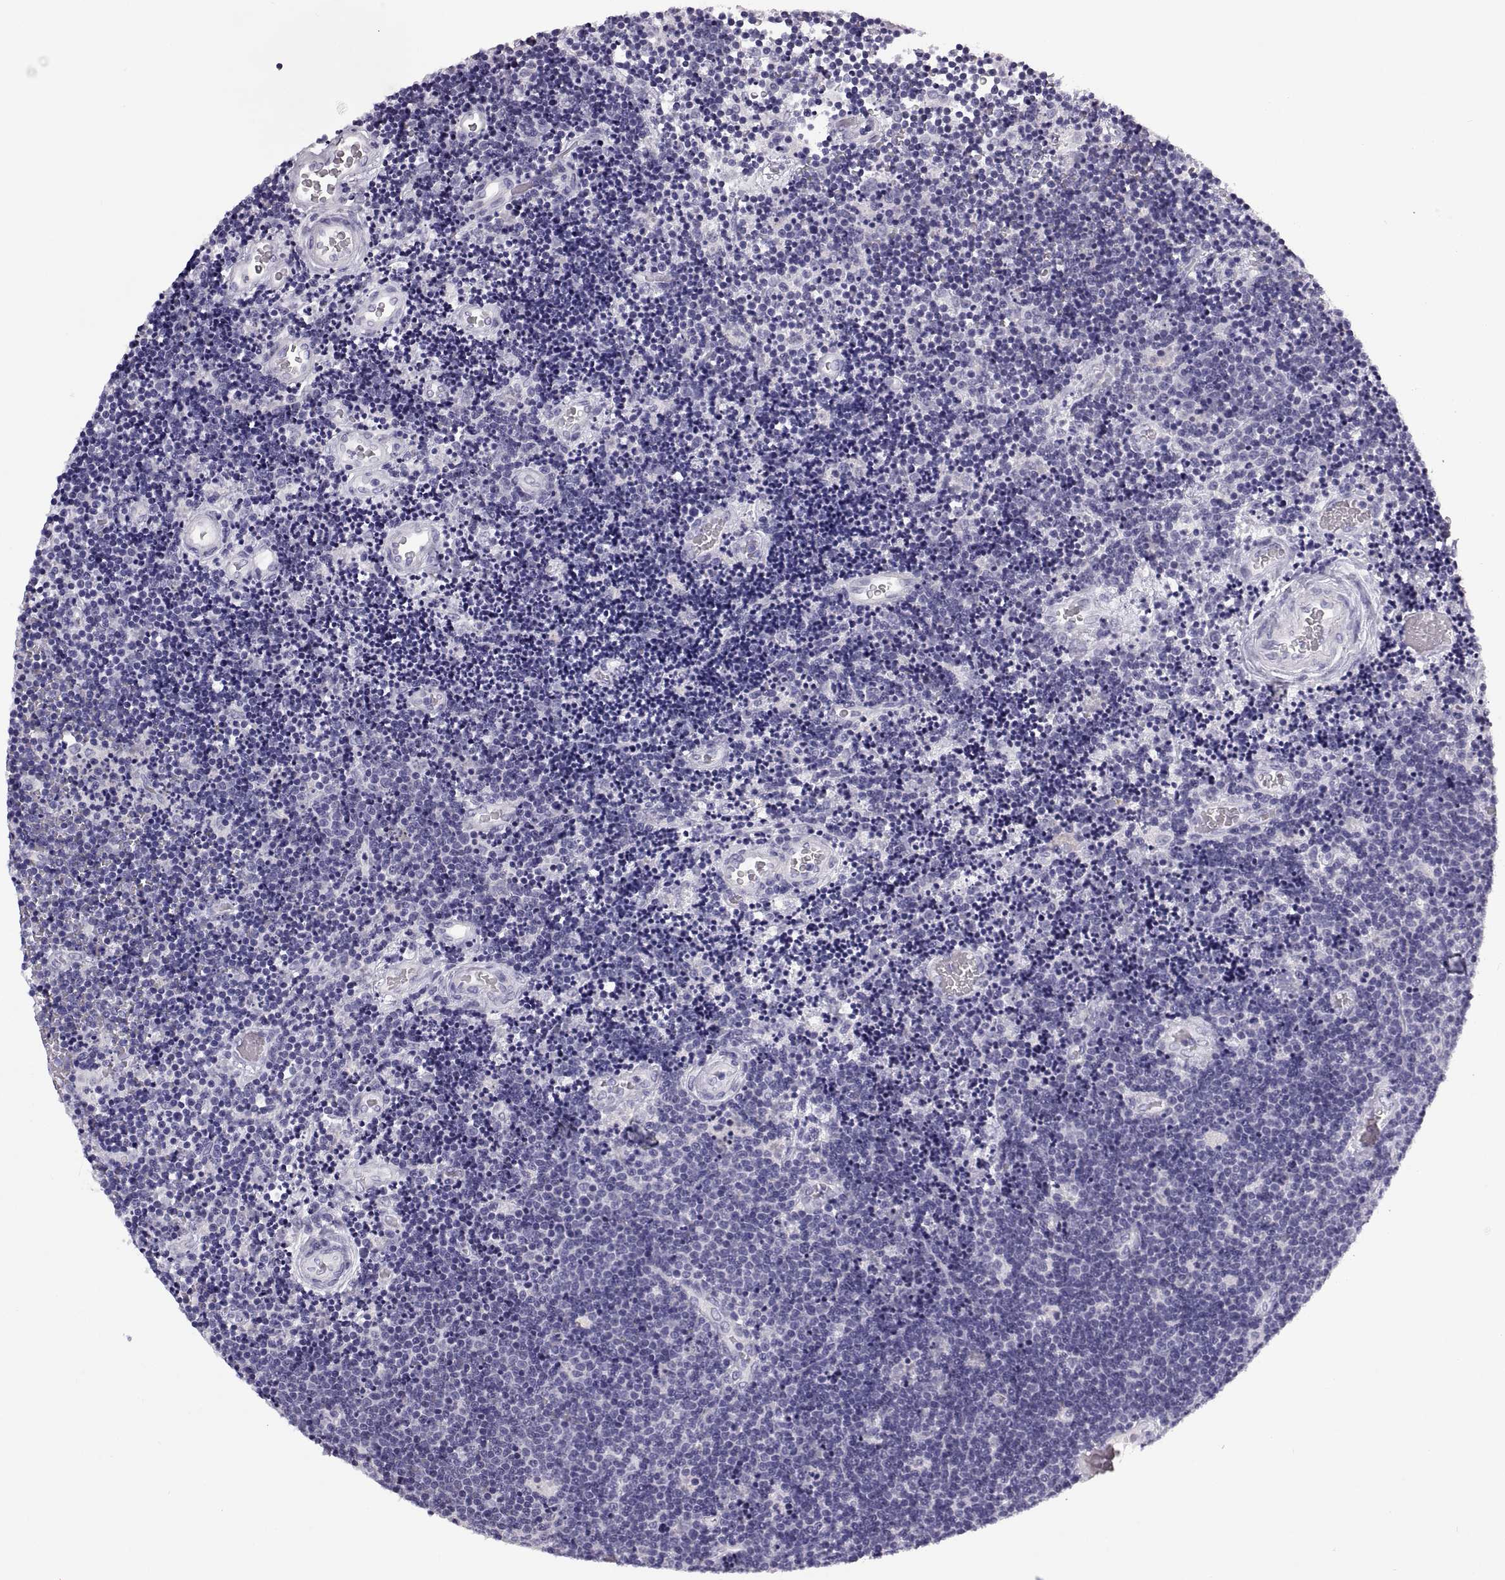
{"staining": {"intensity": "negative", "quantity": "none", "location": "none"}, "tissue": "lymphoma", "cell_type": "Tumor cells", "image_type": "cancer", "snomed": [{"axis": "morphology", "description": "Malignant lymphoma, non-Hodgkin's type, Low grade"}, {"axis": "topography", "description": "Brain"}], "caption": "An immunohistochemistry (IHC) micrograph of malignant lymphoma, non-Hodgkin's type (low-grade) is shown. There is no staining in tumor cells of malignant lymphoma, non-Hodgkin's type (low-grade).", "gene": "QRICH2", "patient": {"sex": "female", "age": 66}}